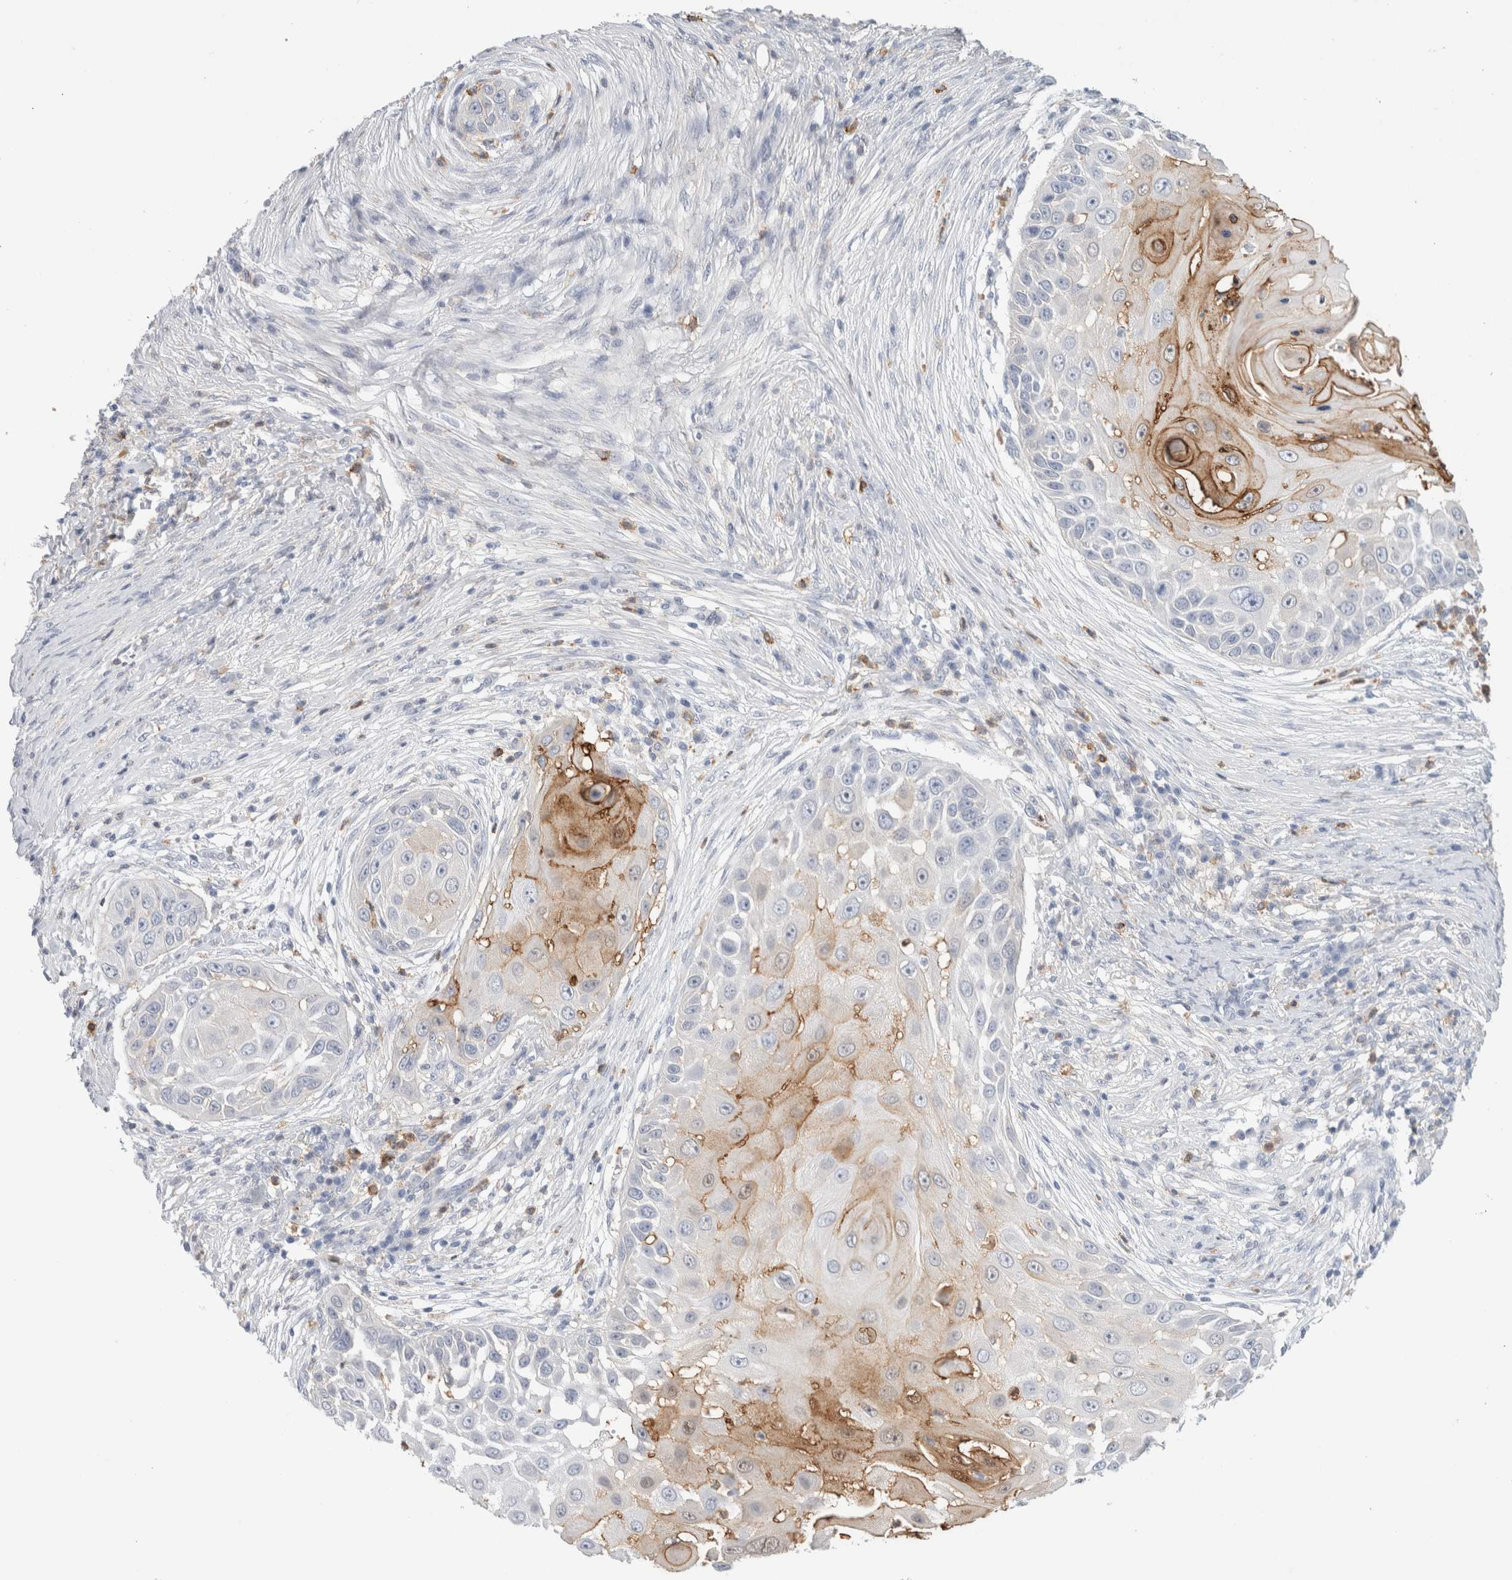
{"staining": {"intensity": "moderate", "quantity": "<25%", "location": "cytoplasmic/membranous"}, "tissue": "skin cancer", "cell_type": "Tumor cells", "image_type": "cancer", "snomed": [{"axis": "morphology", "description": "Squamous cell carcinoma, NOS"}, {"axis": "topography", "description": "Skin"}], "caption": "Immunohistochemistry (IHC) micrograph of neoplastic tissue: squamous cell carcinoma (skin) stained using IHC demonstrates low levels of moderate protein expression localized specifically in the cytoplasmic/membranous of tumor cells, appearing as a cytoplasmic/membranous brown color.", "gene": "P2RY2", "patient": {"sex": "female", "age": 44}}